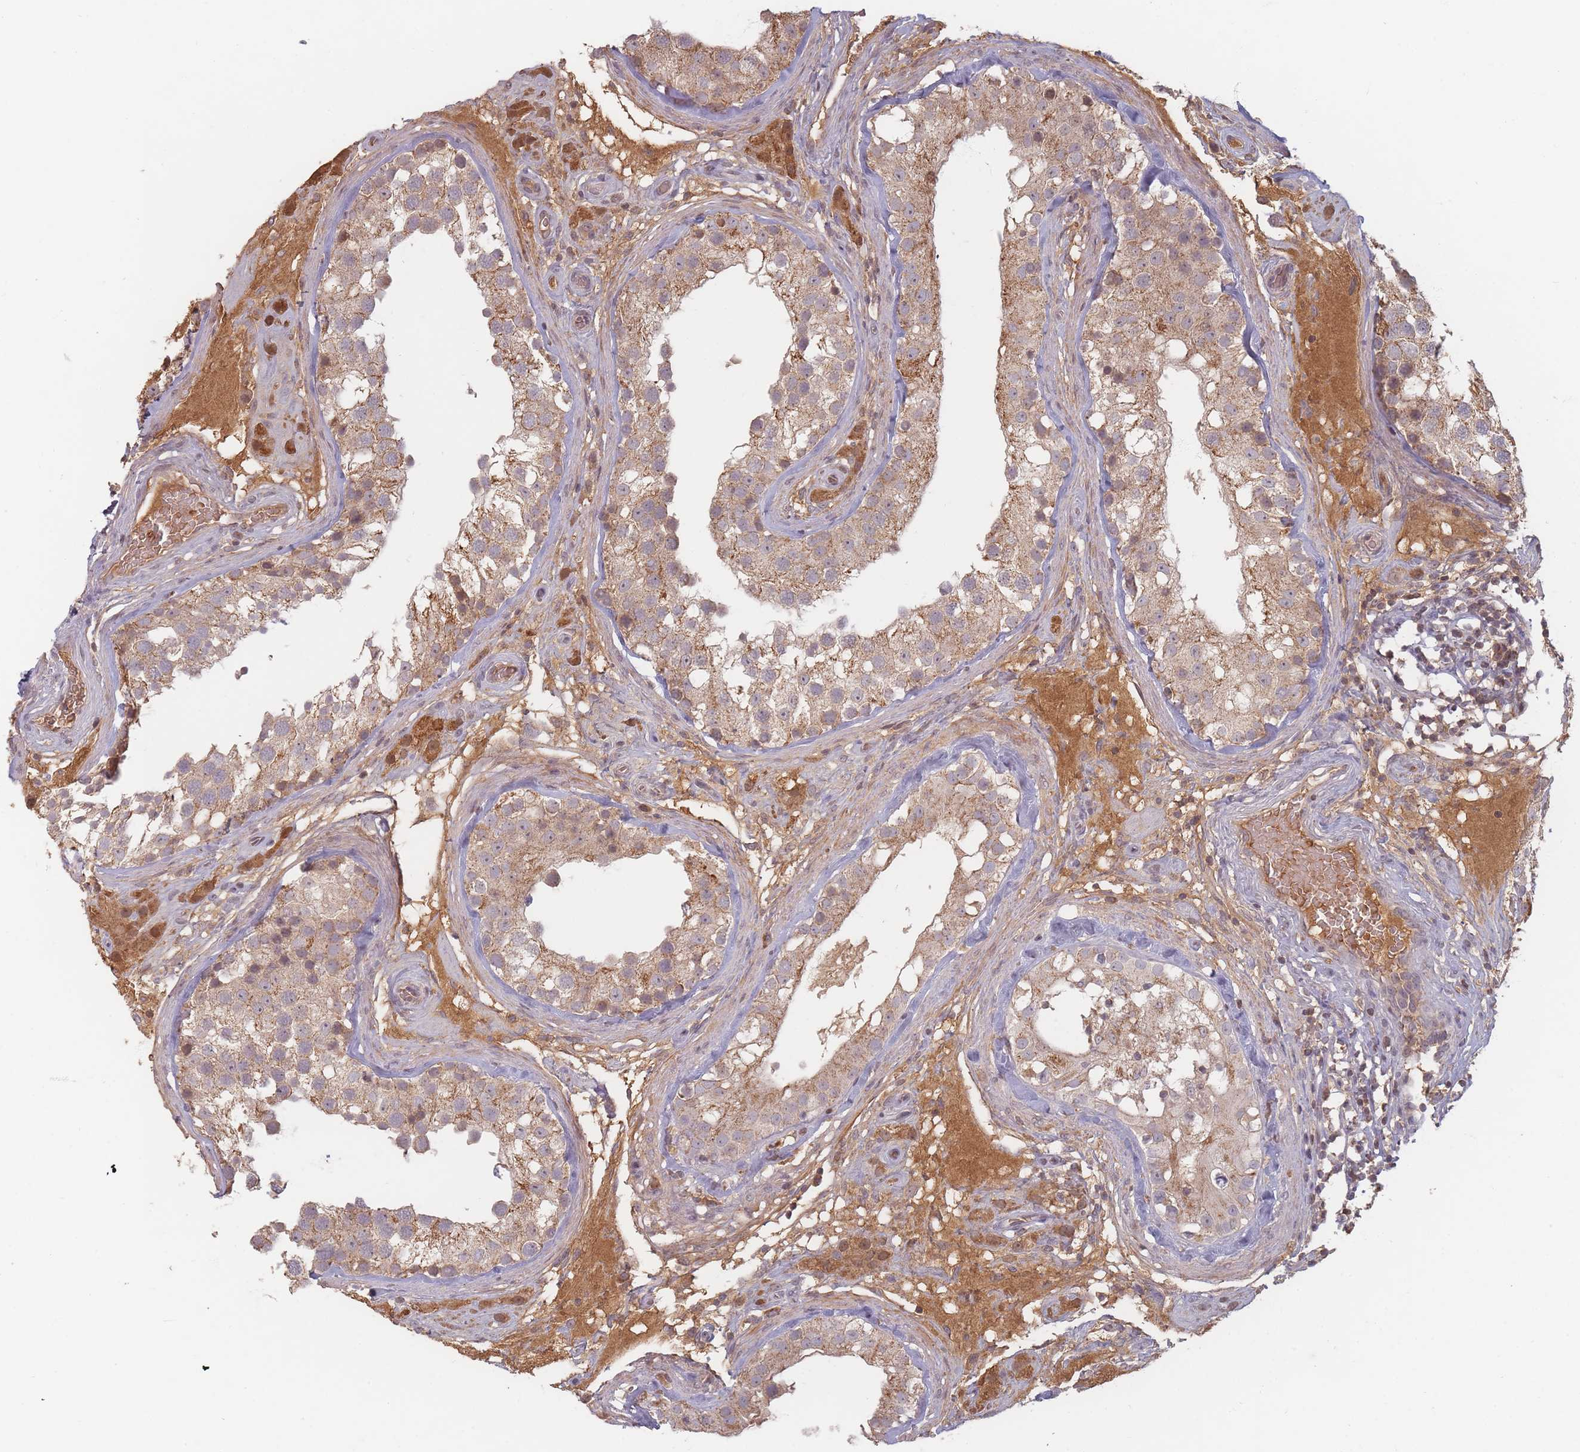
{"staining": {"intensity": "moderate", "quantity": "25%-75%", "location": "cytoplasmic/membranous"}, "tissue": "testis", "cell_type": "Cells in seminiferous ducts", "image_type": "normal", "snomed": [{"axis": "morphology", "description": "Normal tissue, NOS"}, {"axis": "topography", "description": "Testis"}], "caption": "Immunohistochemistry (IHC) photomicrograph of normal testis: testis stained using IHC exhibits medium levels of moderate protein expression localized specifically in the cytoplasmic/membranous of cells in seminiferous ducts, appearing as a cytoplasmic/membranous brown color.", "gene": "OR2M4", "patient": {"sex": "male", "age": 46}}